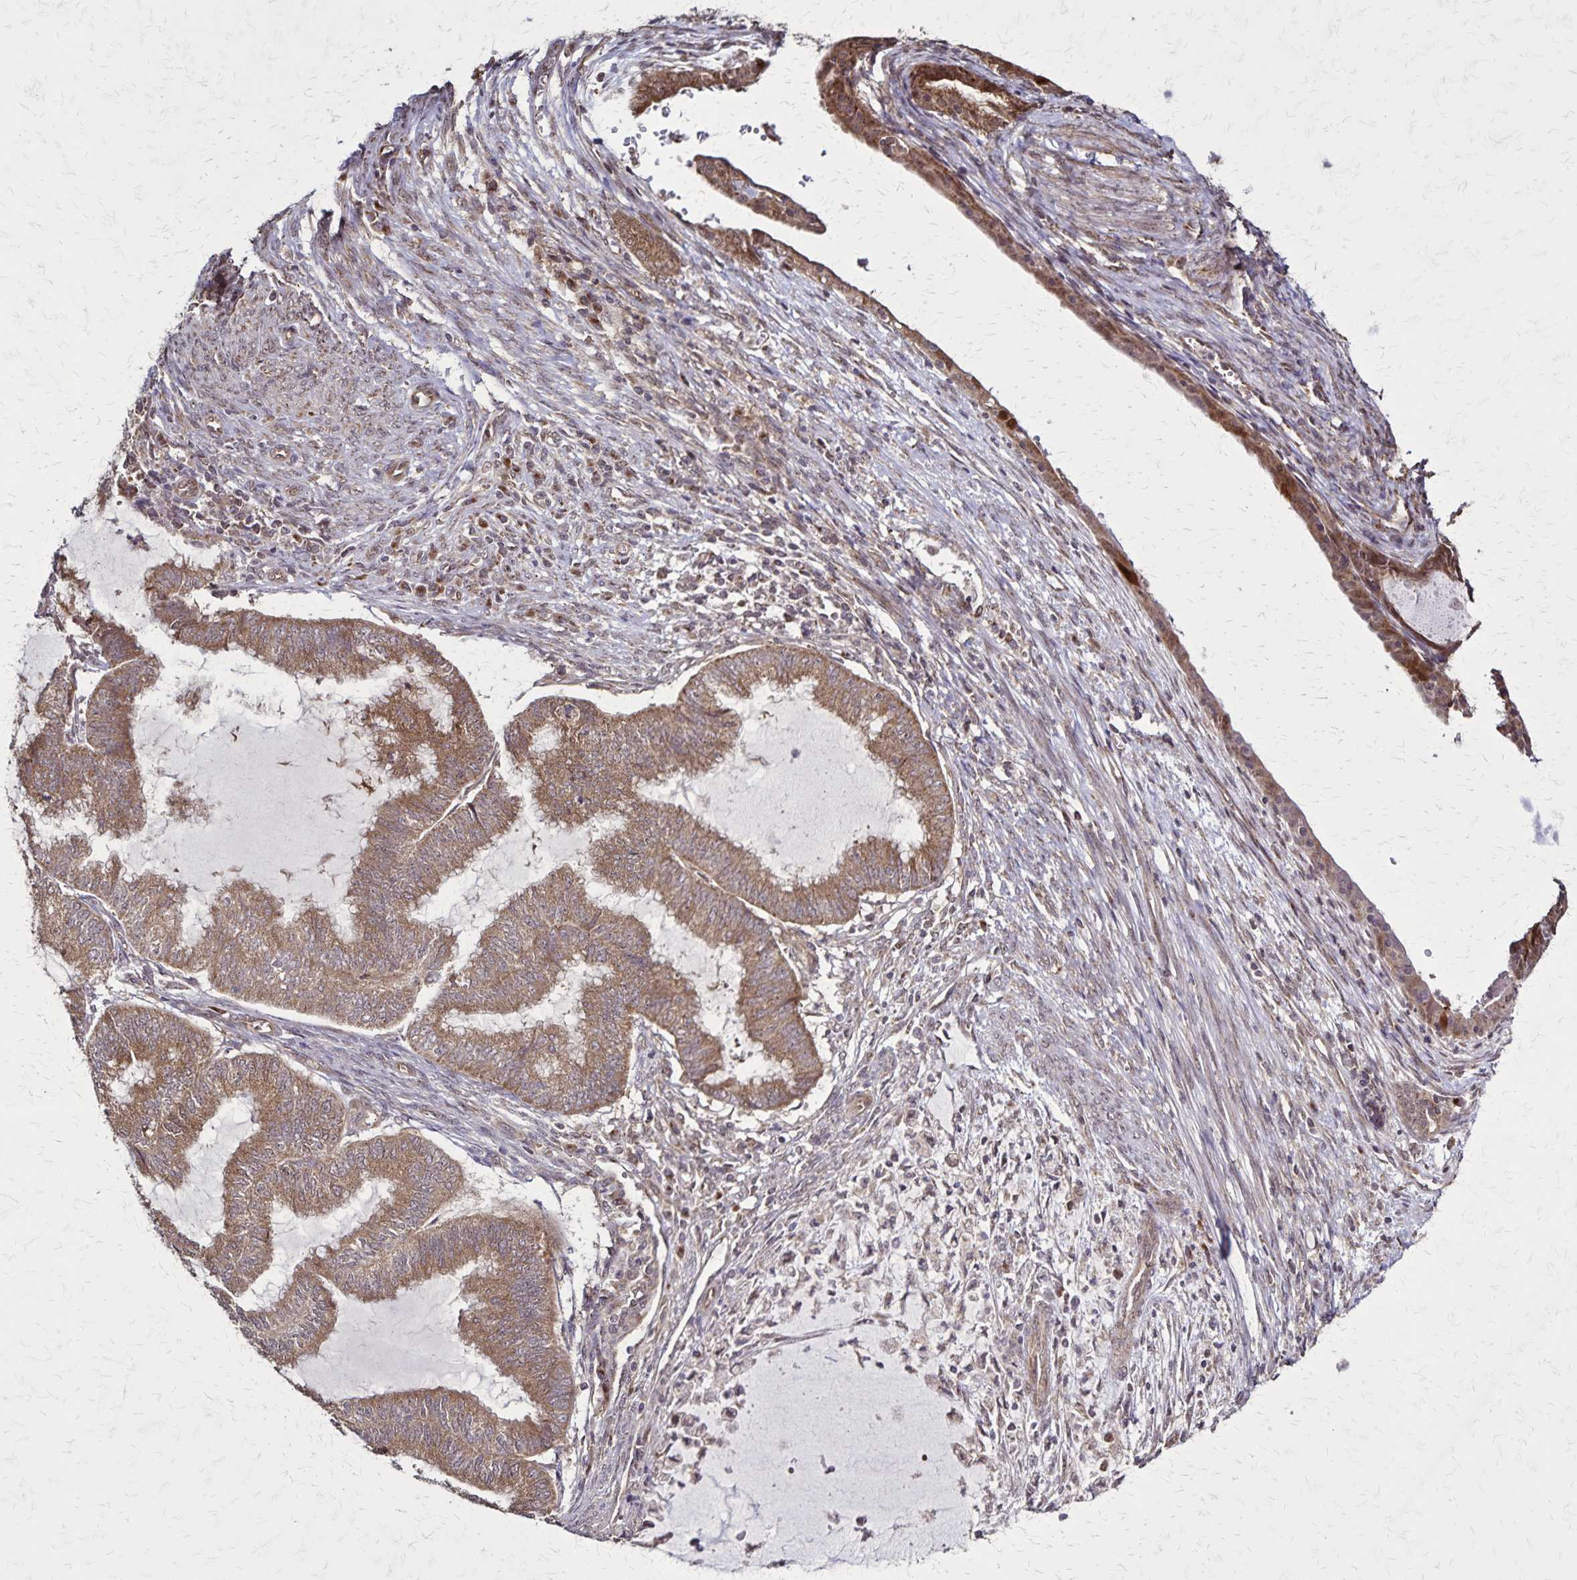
{"staining": {"intensity": "moderate", "quantity": ">75%", "location": "cytoplasmic/membranous"}, "tissue": "endometrial cancer", "cell_type": "Tumor cells", "image_type": "cancer", "snomed": [{"axis": "morphology", "description": "Adenocarcinoma, NOS"}, {"axis": "topography", "description": "Endometrium"}], "caption": "Tumor cells exhibit moderate cytoplasmic/membranous positivity in approximately >75% of cells in endometrial adenocarcinoma.", "gene": "NFS1", "patient": {"sex": "female", "age": 79}}